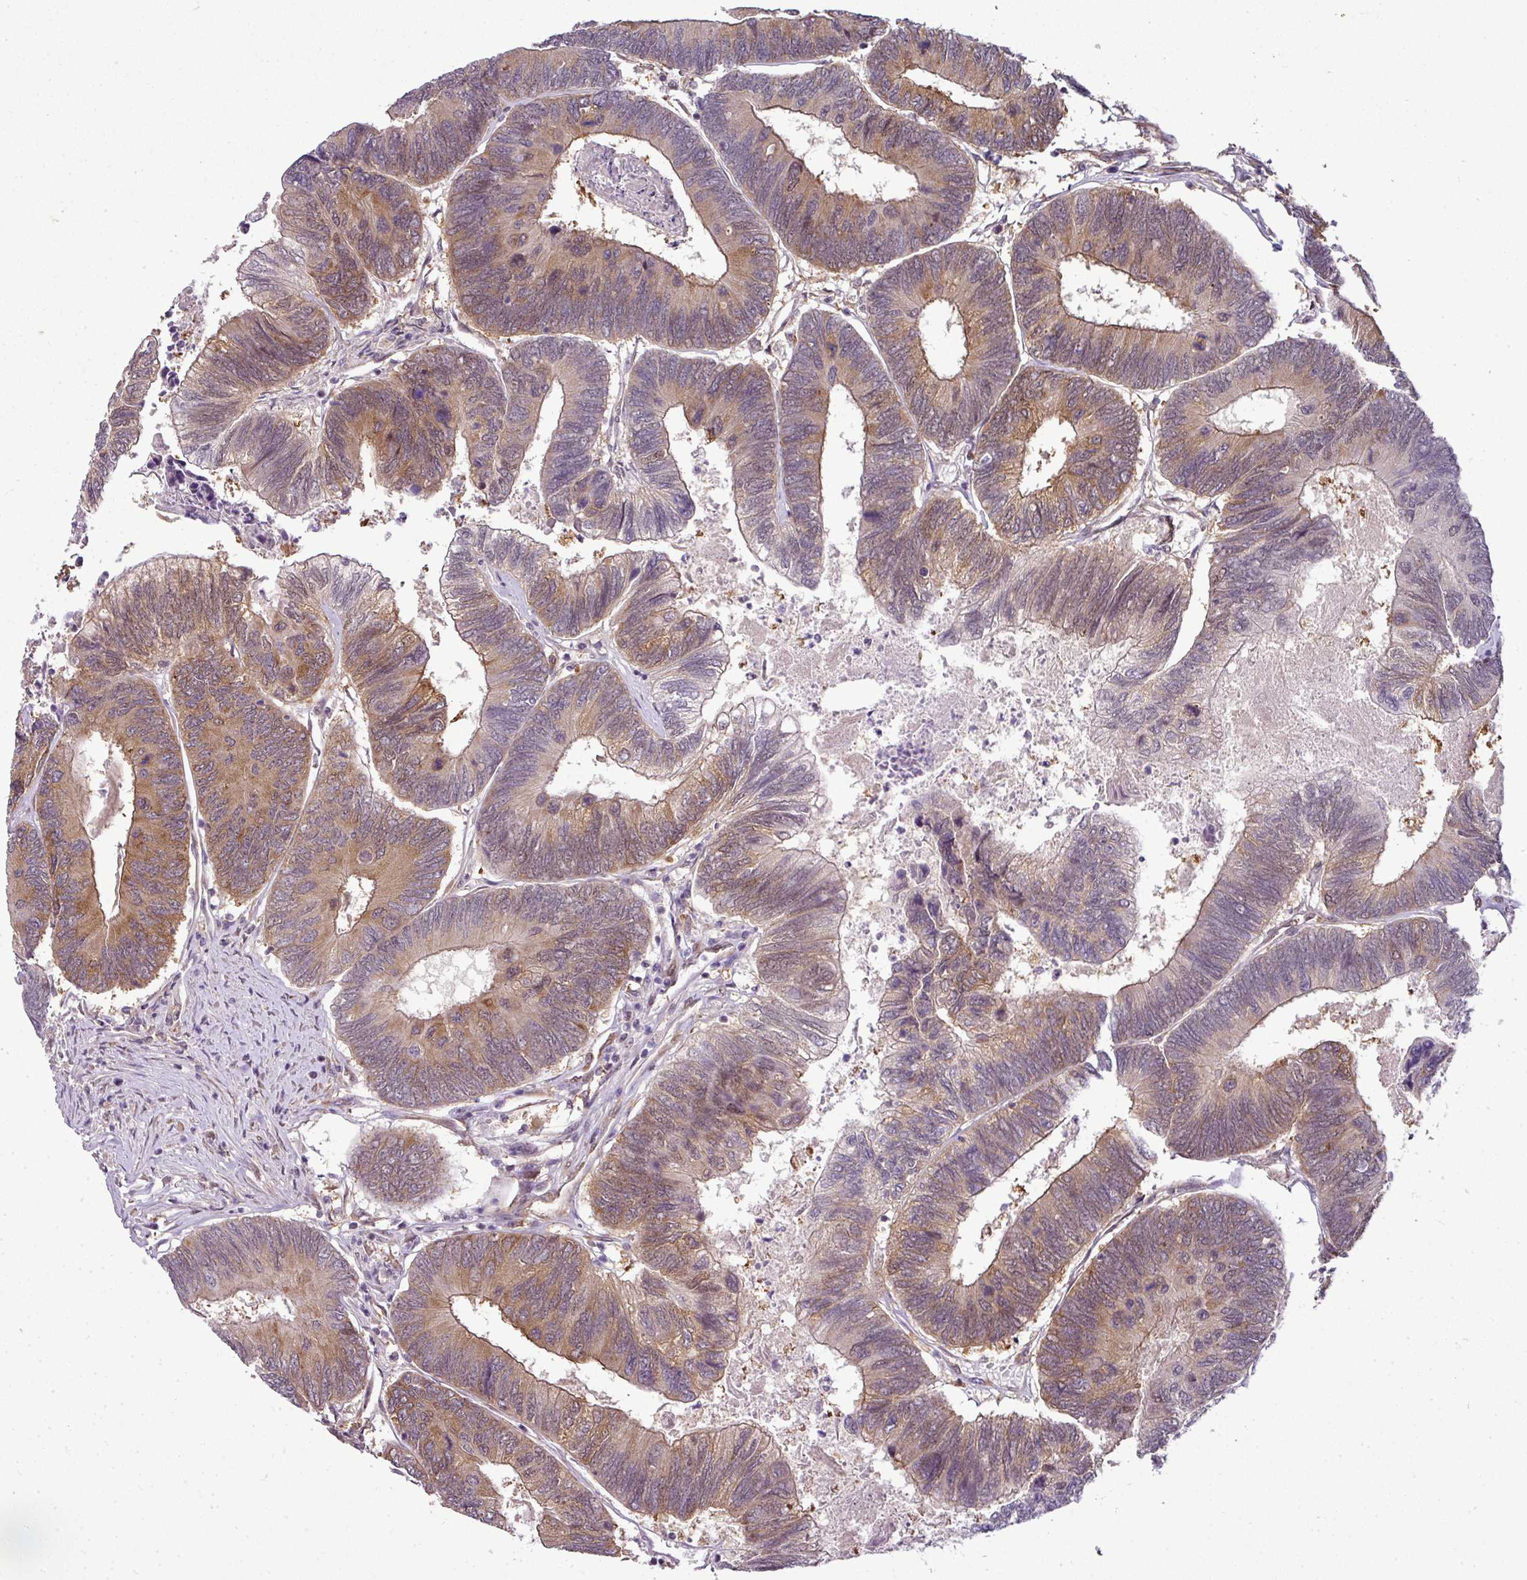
{"staining": {"intensity": "moderate", "quantity": ">75%", "location": "cytoplasmic/membranous"}, "tissue": "colorectal cancer", "cell_type": "Tumor cells", "image_type": "cancer", "snomed": [{"axis": "morphology", "description": "Adenocarcinoma, NOS"}, {"axis": "topography", "description": "Colon"}], "caption": "A medium amount of moderate cytoplasmic/membranous staining is identified in approximately >75% of tumor cells in colorectal cancer (adenocarcinoma) tissue.", "gene": "RBM4B", "patient": {"sex": "female", "age": 67}}